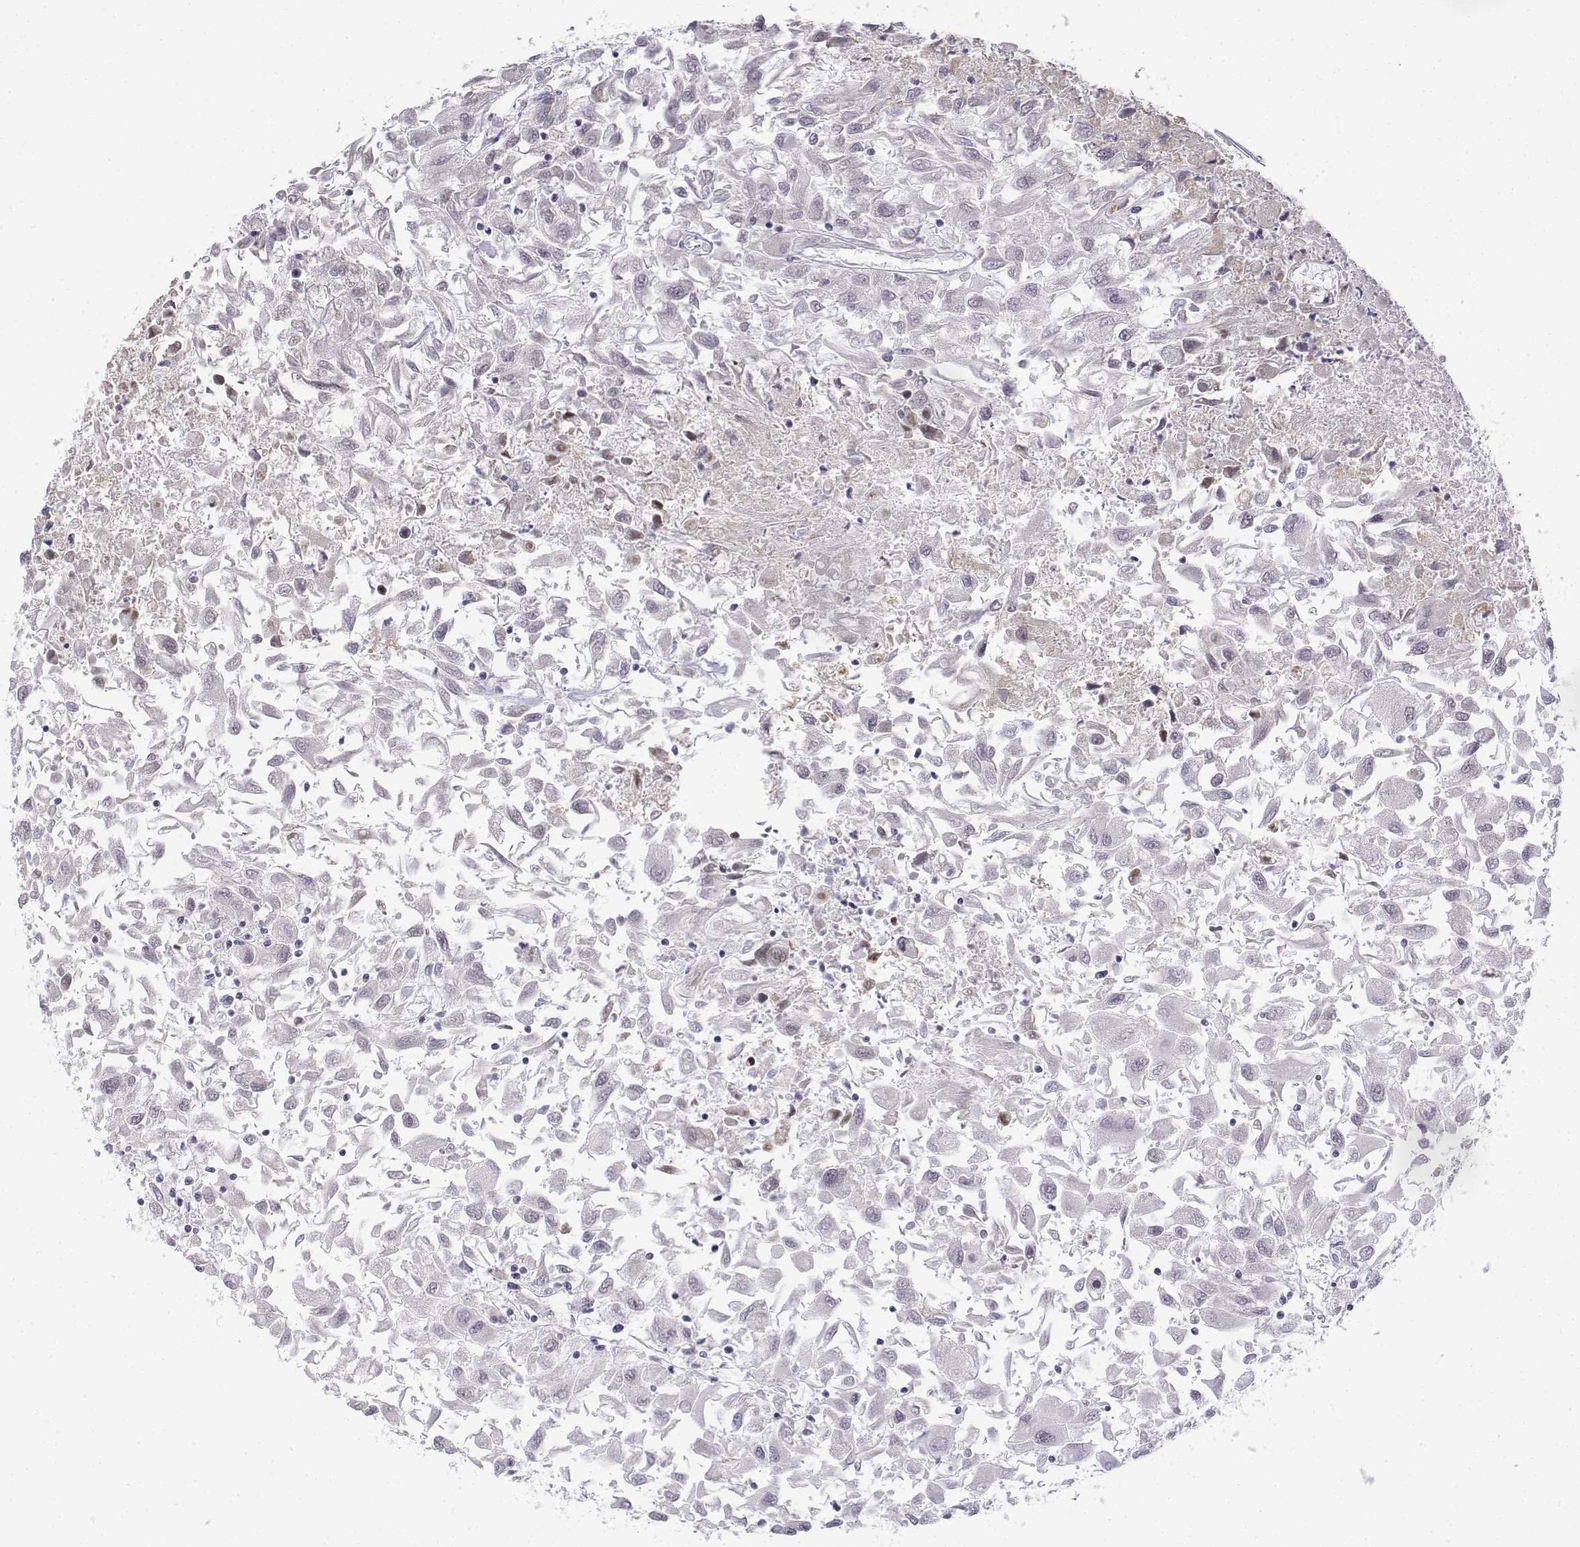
{"staining": {"intensity": "negative", "quantity": "none", "location": "none"}, "tissue": "renal cancer", "cell_type": "Tumor cells", "image_type": "cancer", "snomed": [{"axis": "morphology", "description": "Adenocarcinoma, NOS"}, {"axis": "topography", "description": "Kidney"}], "caption": "This is an immunohistochemistry photomicrograph of renal cancer (adenocarcinoma). There is no positivity in tumor cells.", "gene": "SETD1A", "patient": {"sex": "female", "age": 76}}